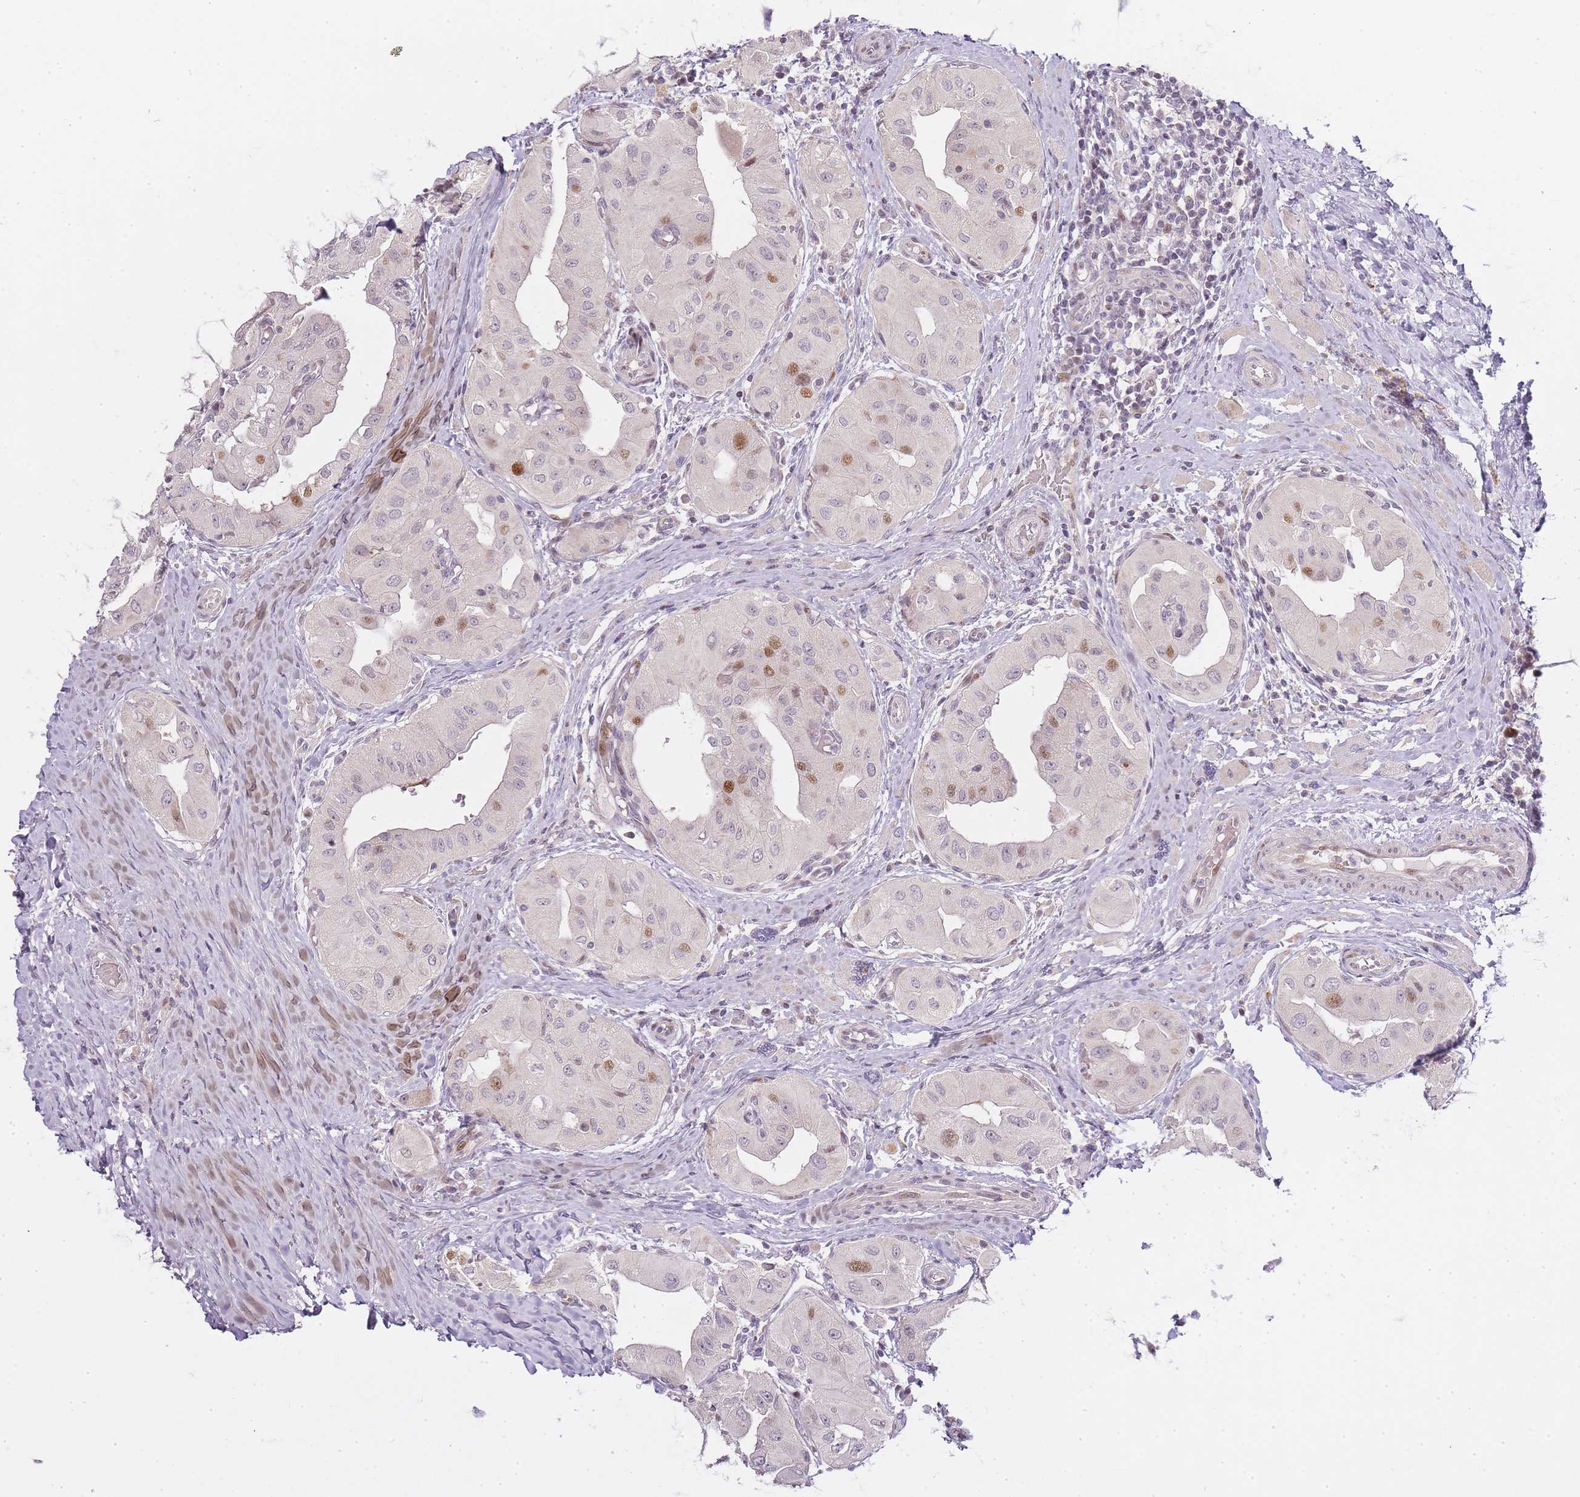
{"staining": {"intensity": "moderate", "quantity": "<25%", "location": "nuclear"}, "tissue": "thyroid cancer", "cell_type": "Tumor cells", "image_type": "cancer", "snomed": [{"axis": "morphology", "description": "Papillary adenocarcinoma, NOS"}, {"axis": "topography", "description": "Thyroid gland"}], "caption": "Papillary adenocarcinoma (thyroid) stained with DAB immunohistochemistry demonstrates low levels of moderate nuclear expression in about <25% of tumor cells.", "gene": "OGG1", "patient": {"sex": "female", "age": 59}}